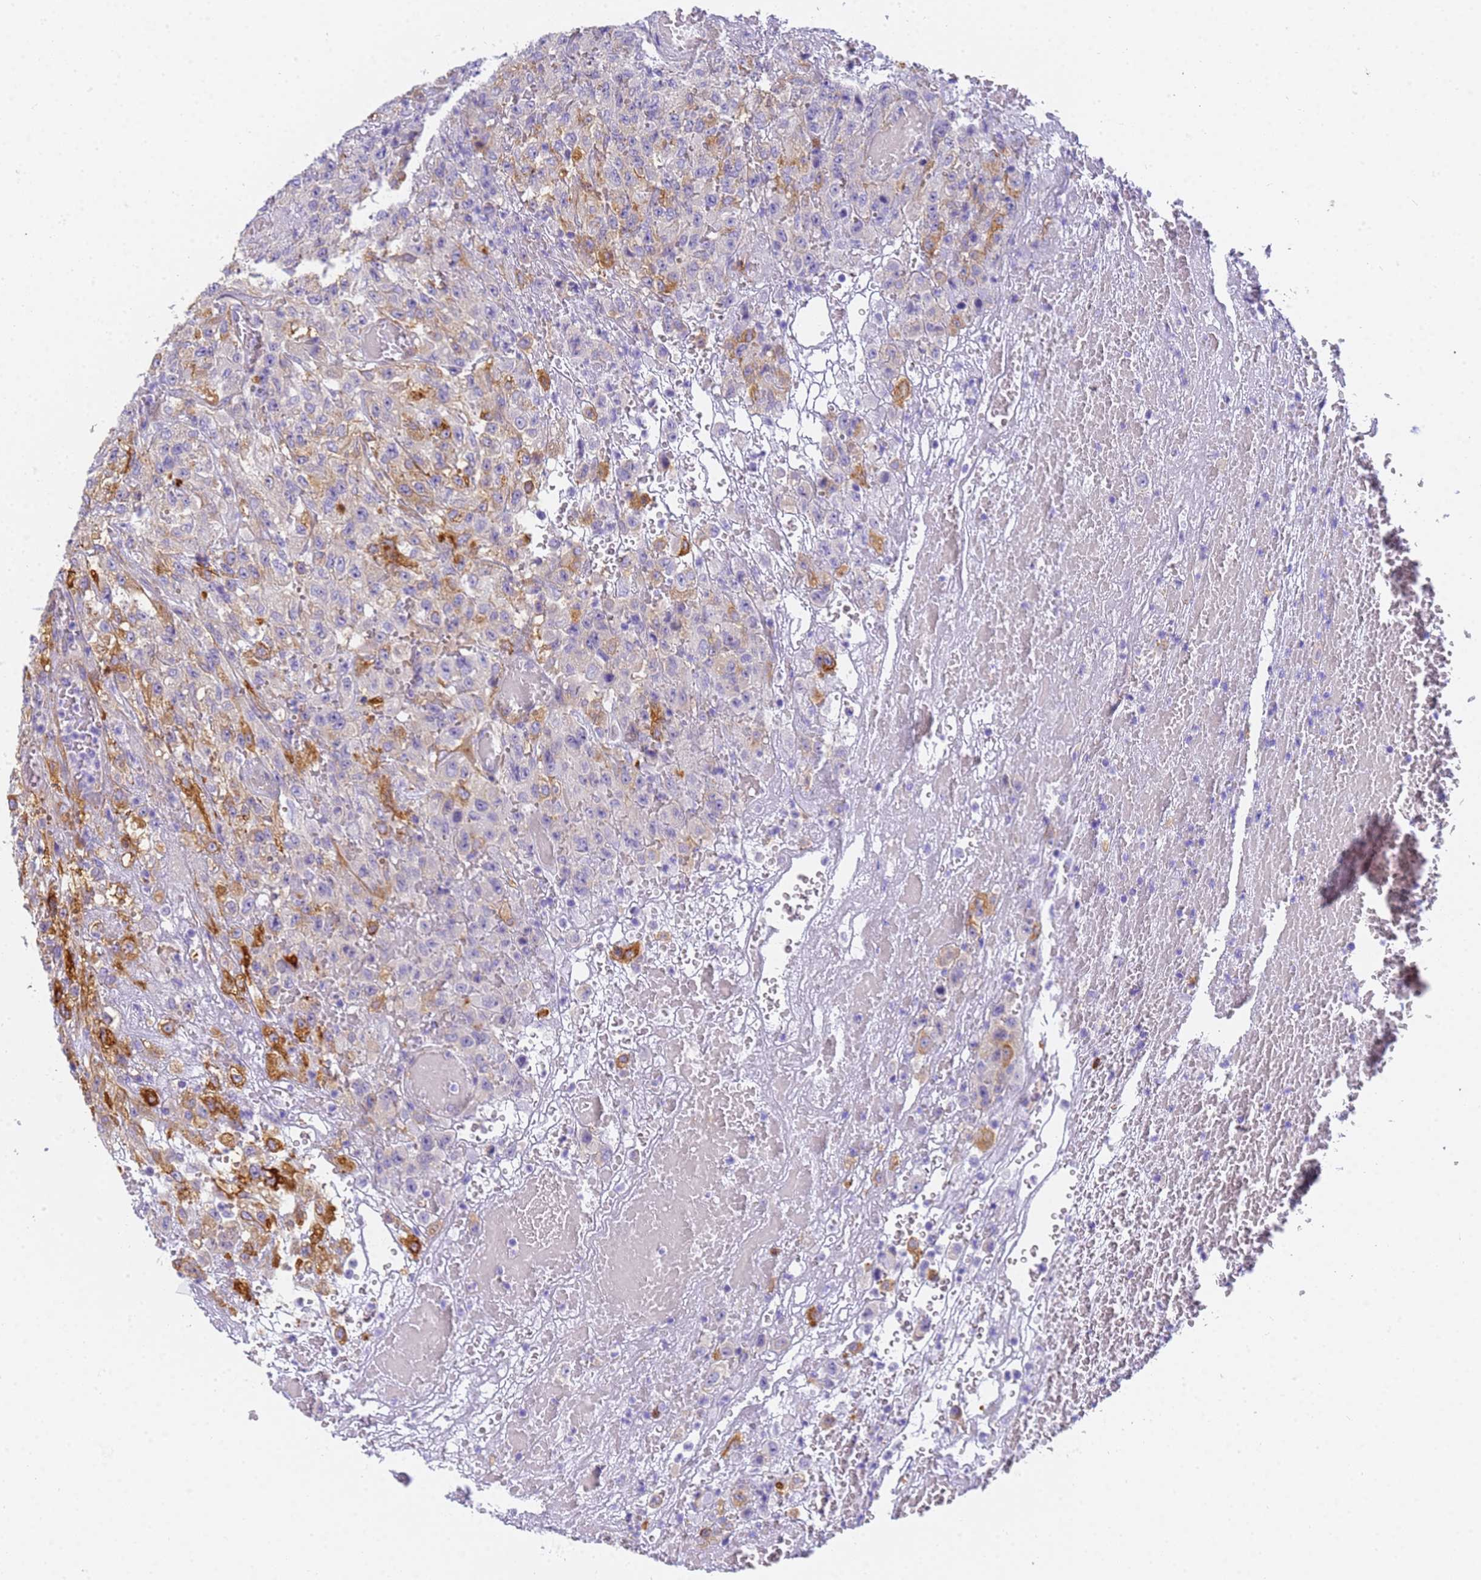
{"staining": {"intensity": "strong", "quantity": "<25%", "location": "cytoplasmic/membranous"}, "tissue": "urothelial cancer", "cell_type": "Tumor cells", "image_type": "cancer", "snomed": [{"axis": "morphology", "description": "Urothelial carcinoma, High grade"}, {"axis": "topography", "description": "Urinary bladder"}], "caption": "There is medium levels of strong cytoplasmic/membranous expression in tumor cells of urothelial carcinoma (high-grade), as demonstrated by immunohistochemical staining (brown color).", "gene": "MVB12A", "patient": {"sex": "male", "age": 46}}